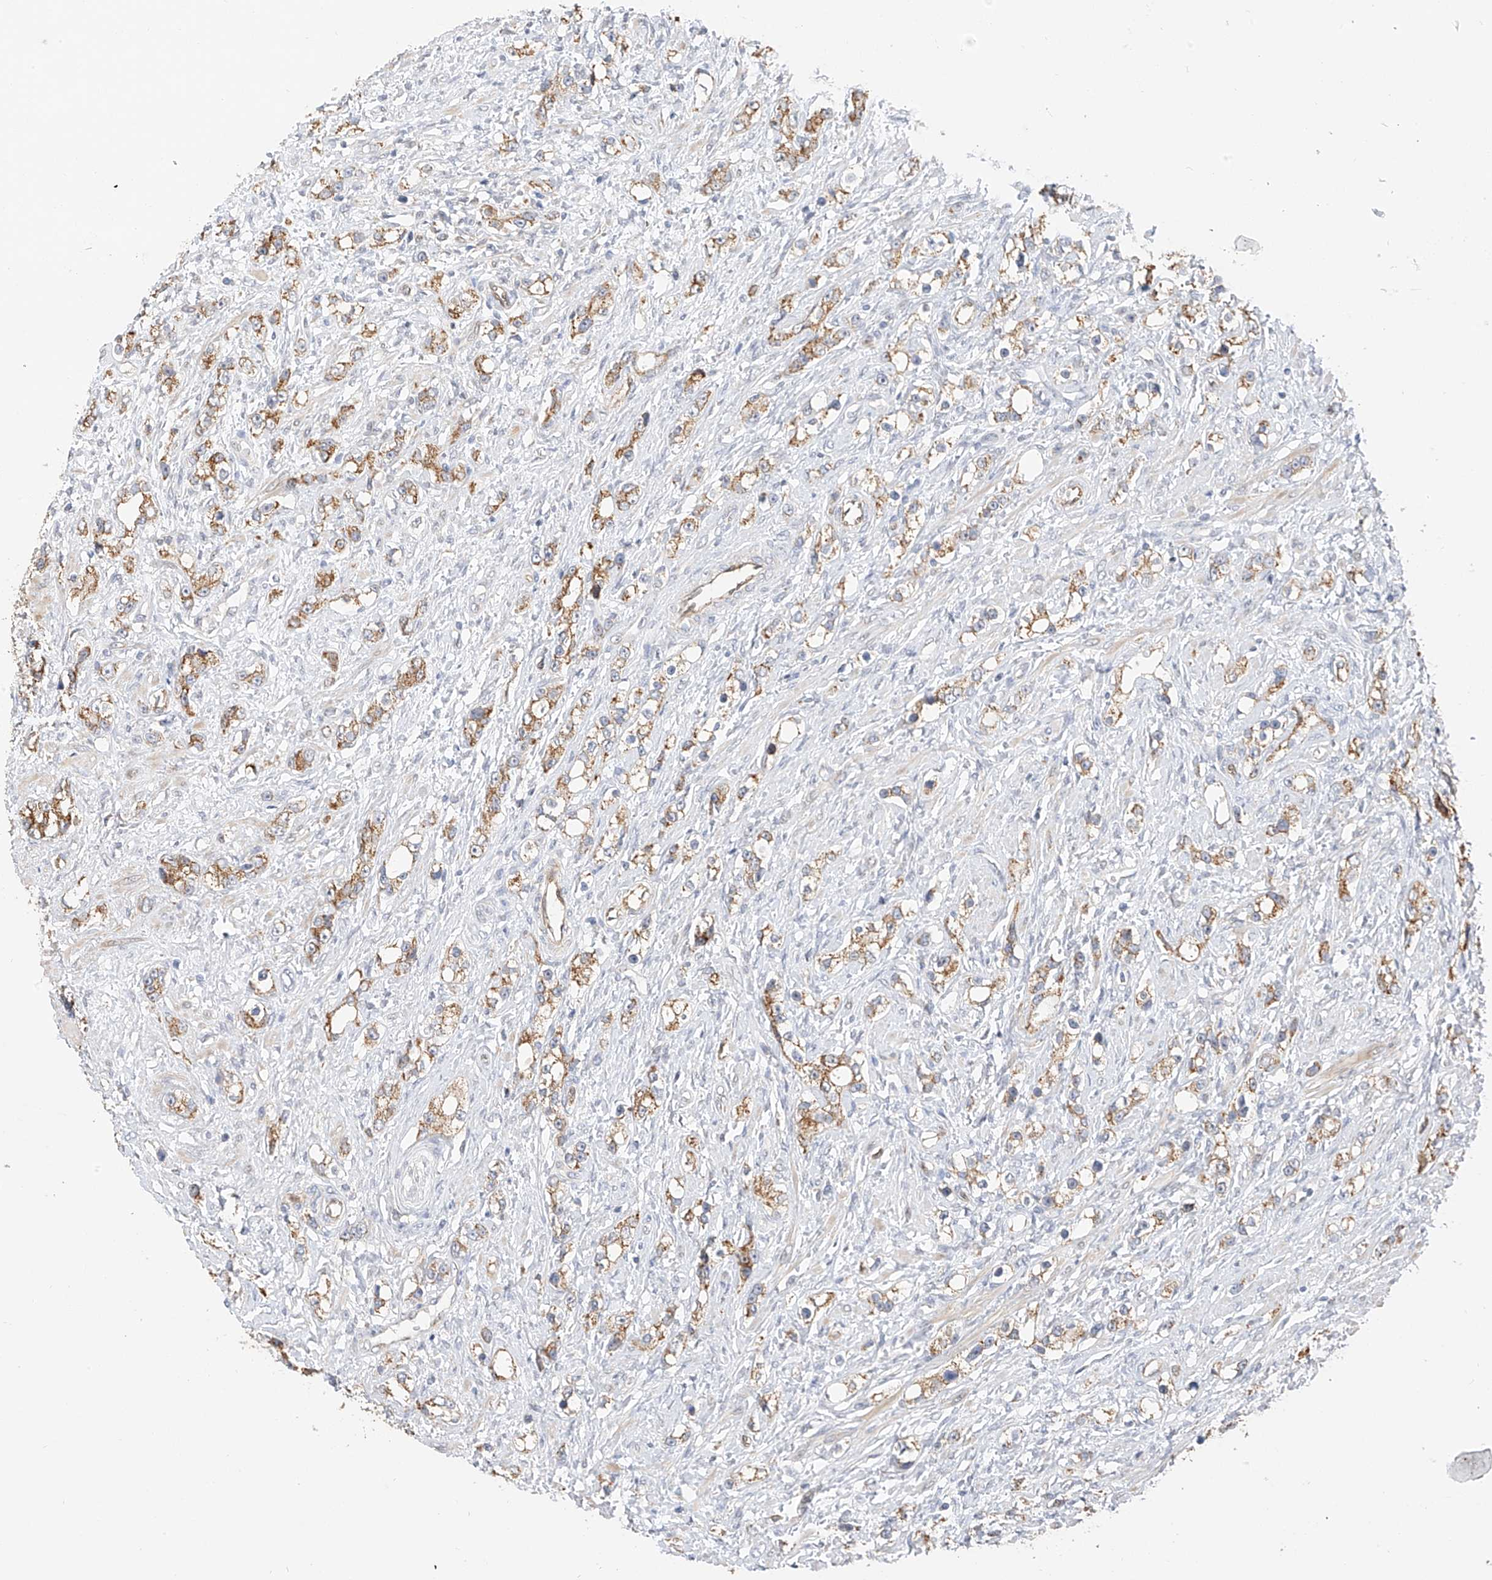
{"staining": {"intensity": "moderate", "quantity": ">75%", "location": "cytoplasmic/membranous"}, "tissue": "prostate cancer", "cell_type": "Tumor cells", "image_type": "cancer", "snomed": [{"axis": "morphology", "description": "Adenocarcinoma, High grade"}, {"axis": "topography", "description": "Prostate"}], "caption": "Tumor cells demonstrate moderate cytoplasmic/membranous staining in approximately >75% of cells in adenocarcinoma (high-grade) (prostate).", "gene": "PPA2", "patient": {"sex": "male", "age": 63}}